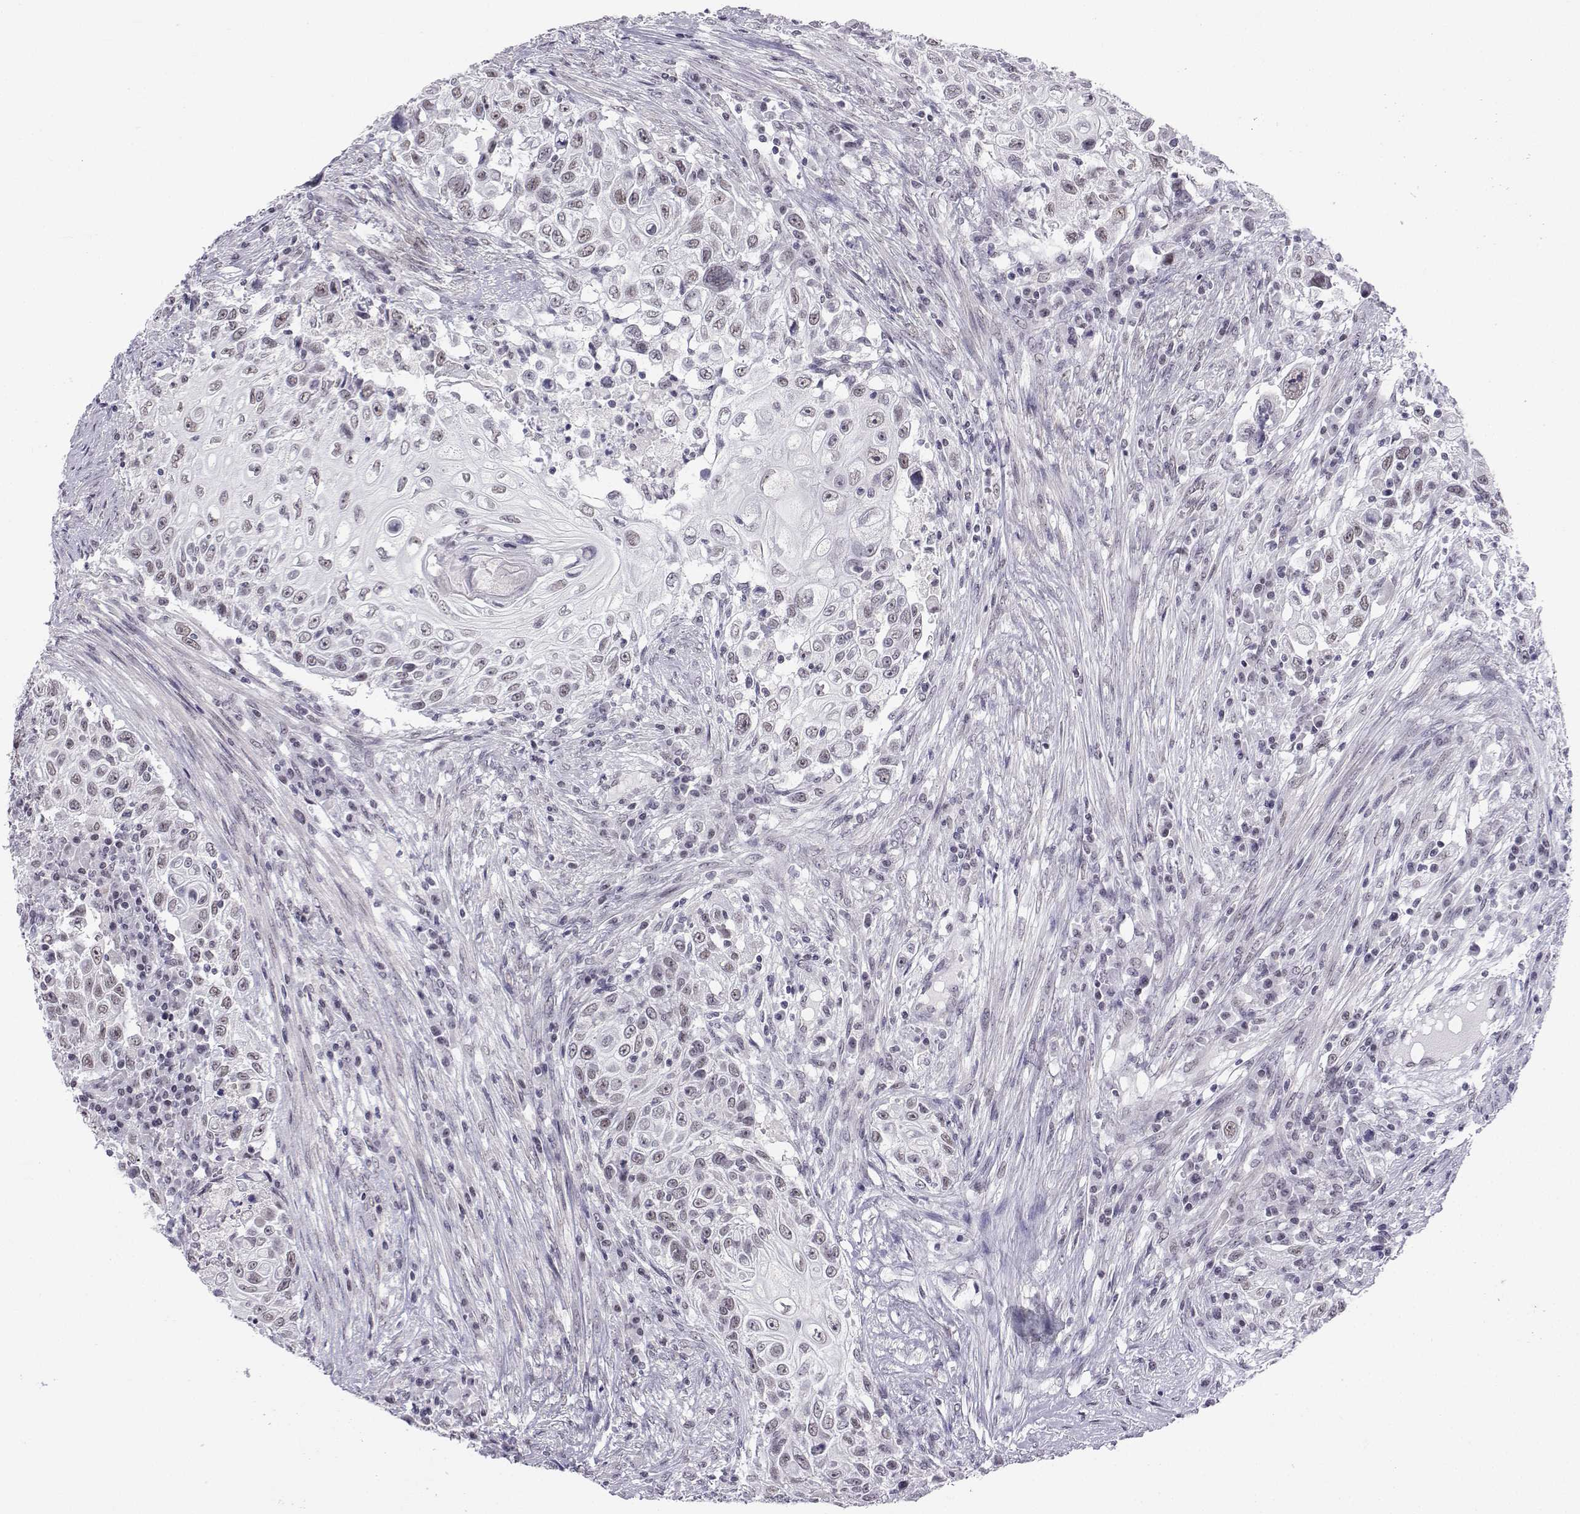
{"staining": {"intensity": "negative", "quantity": "none", "location": "none"}, "tissue": "urothelial cancer", "cell_type": "Tumor cells", "image_type": "cancer", "snomed": [{"axis": "morphology", "description": "Urothelial carcinoma, High grade"}, {"axis": "topography", "description": "Urinary bladder"}], "caption": "Protein analysis of high-grade urothelial carcinoma exhibits no significant staining in tumor cells.", "gene": "MED26", "patient": {"sex": "female", "age": 56}}